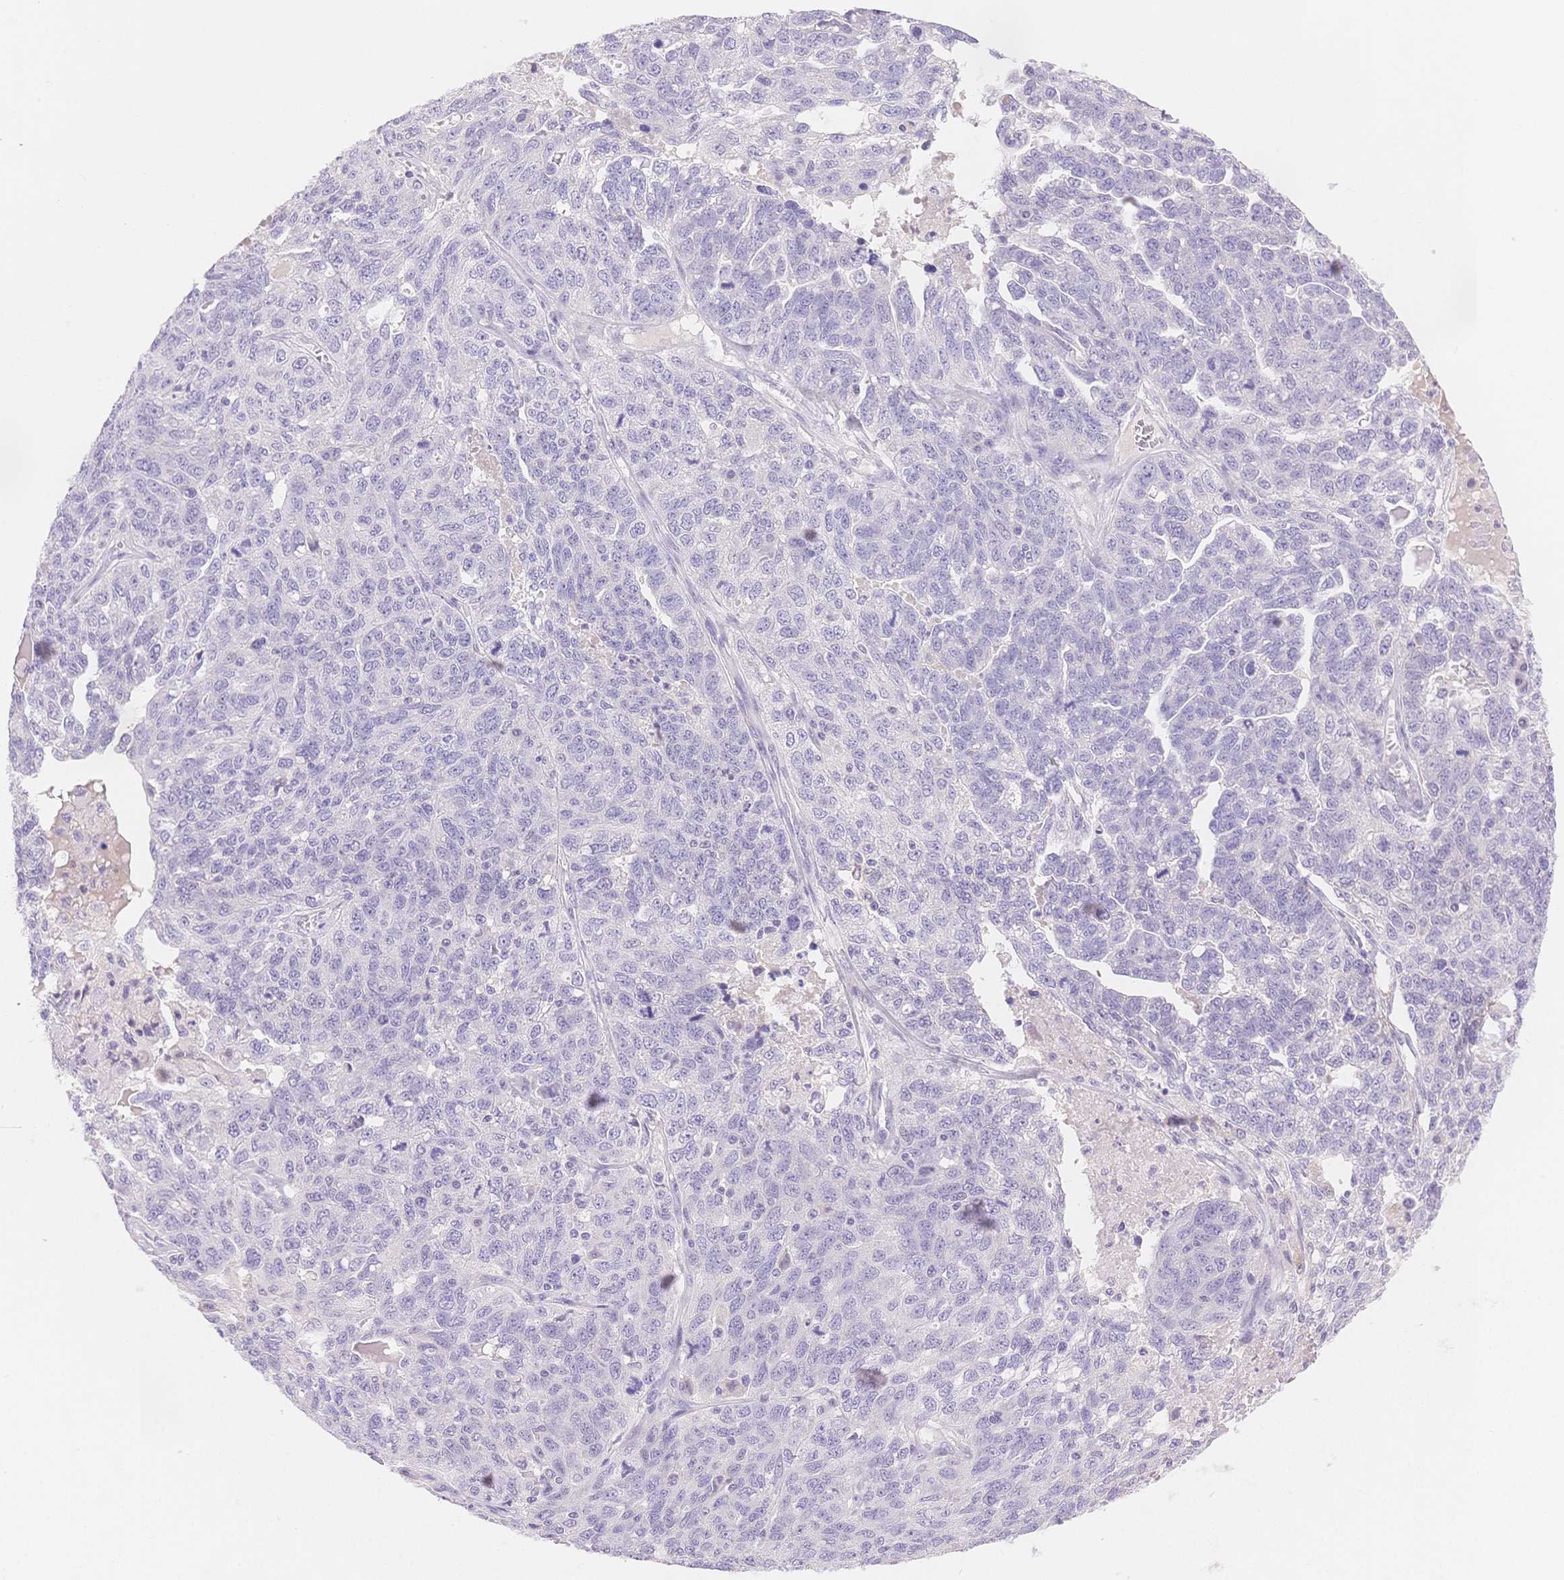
{"staining": {"intensity": "negative", "quantity": "none", "location": "none"}, "tissue": "ovarian cancer", "cell_type": "Tumor cells", "image_type": "cancer", "snomed": [{"axis": "morphology", "description": "Cystadenocarcinoma, serous, NOS"}, {"axis": "topography", "description": "Ovary"}], "caption": "A histopathology image of human ovarian cancer (serous cystadenocarcinoma) is negative for staining in tumor cells.", "gene": "MYOM1", "patient": {"sex": "female", "age": 71}}